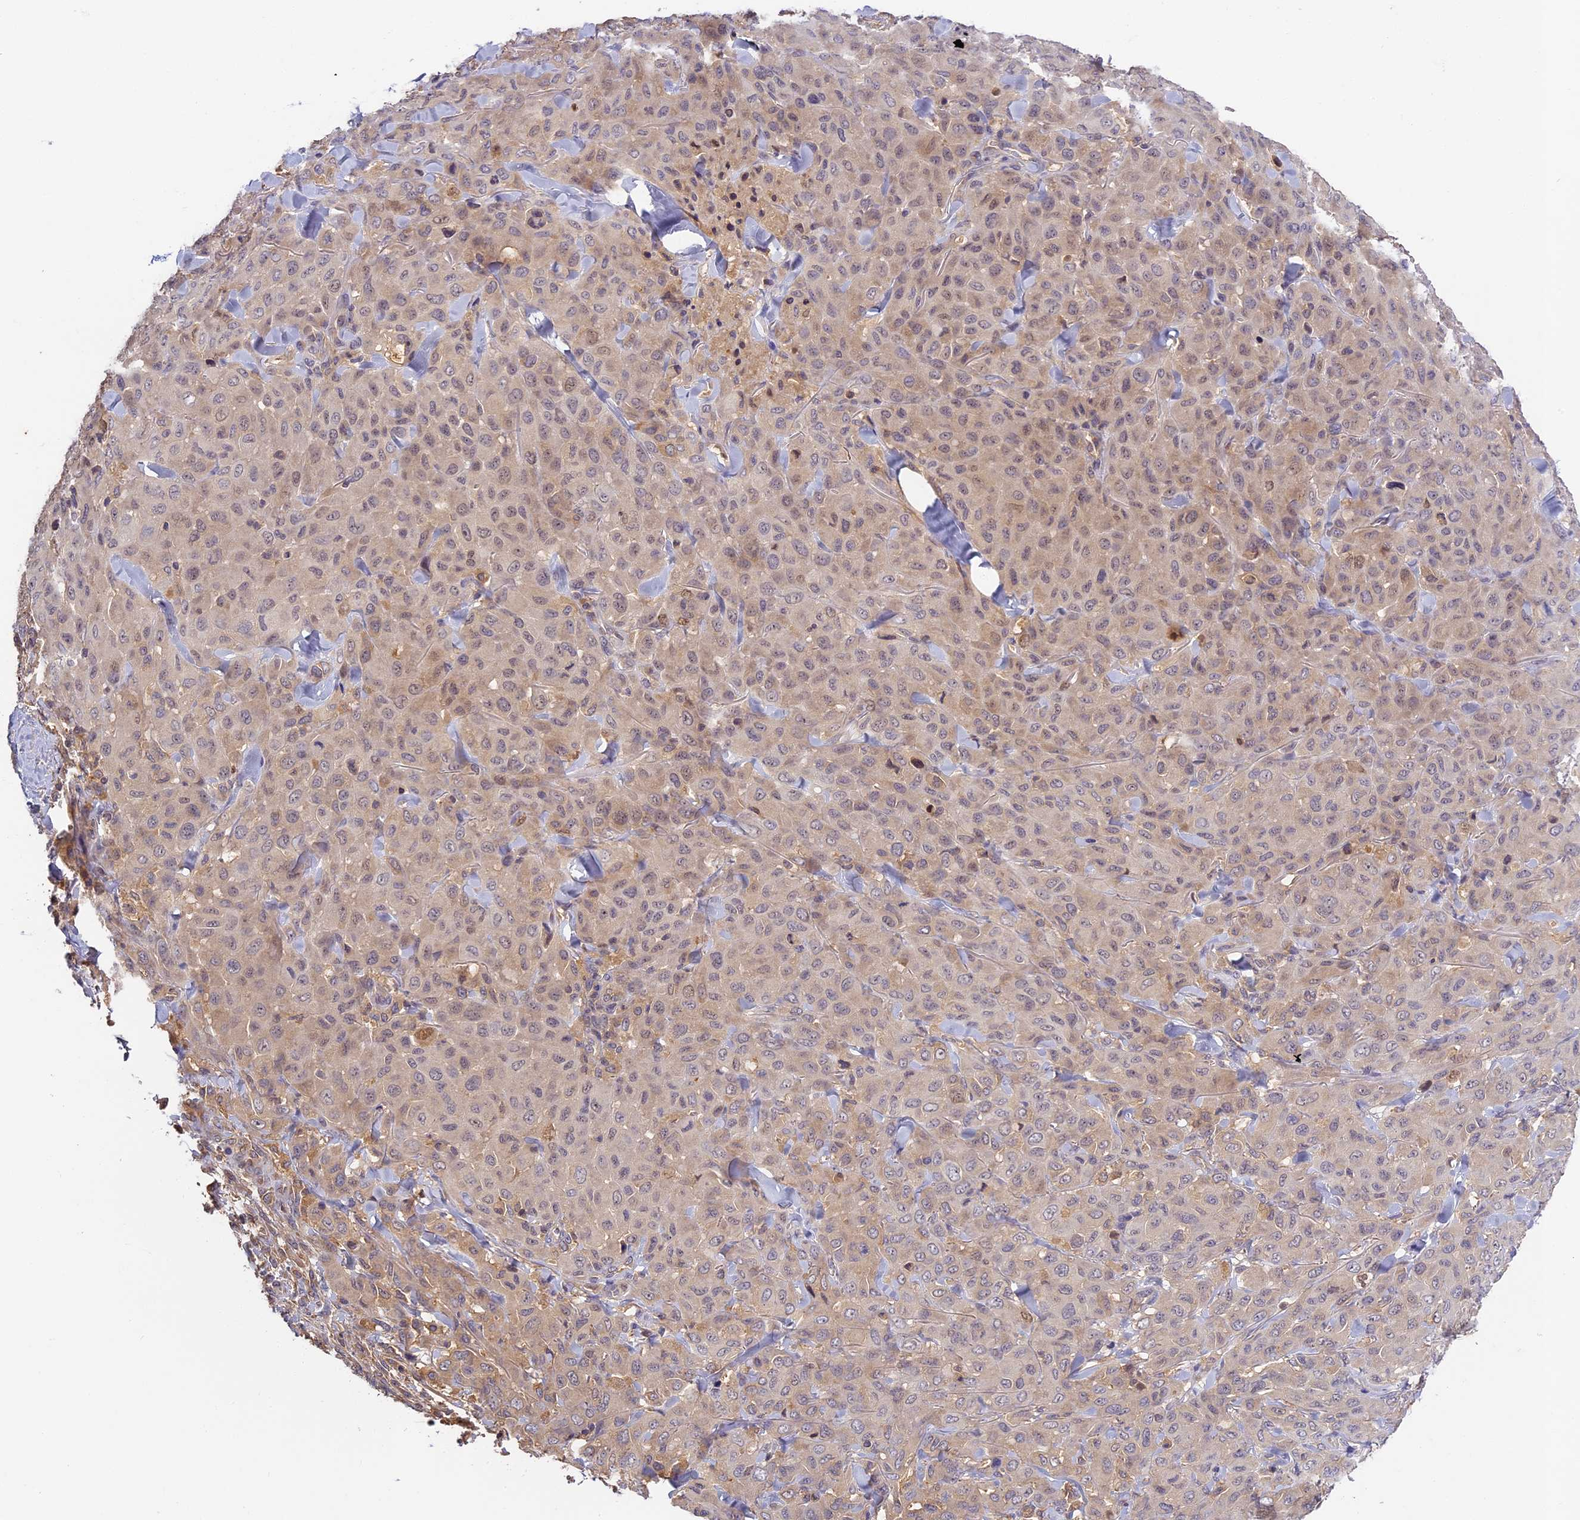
{"staining": {"intensity": "weak", "quantity": "25%-75%", "location": "cytoplasmic/membranous,nuclear"}, "tissue": "melanoma", "cell_type": "Tumor cells", "image_type": "cancer", "snomed": [{"axis": "morphology", "description": "Malignant melanoma, Metastatic site"}, {"axis": "topography", "description": "Skin"}], "caption": "Approximately 25%-75% of tumor cells in malignant melanoma (metastatic site) reveal weak cytoplasmic/membranous and nuclear protein staining as visualized by brown immunohistochemical staining.", "gene": "ADGRD1", "patient": {"sex": "female", "age": 81}}